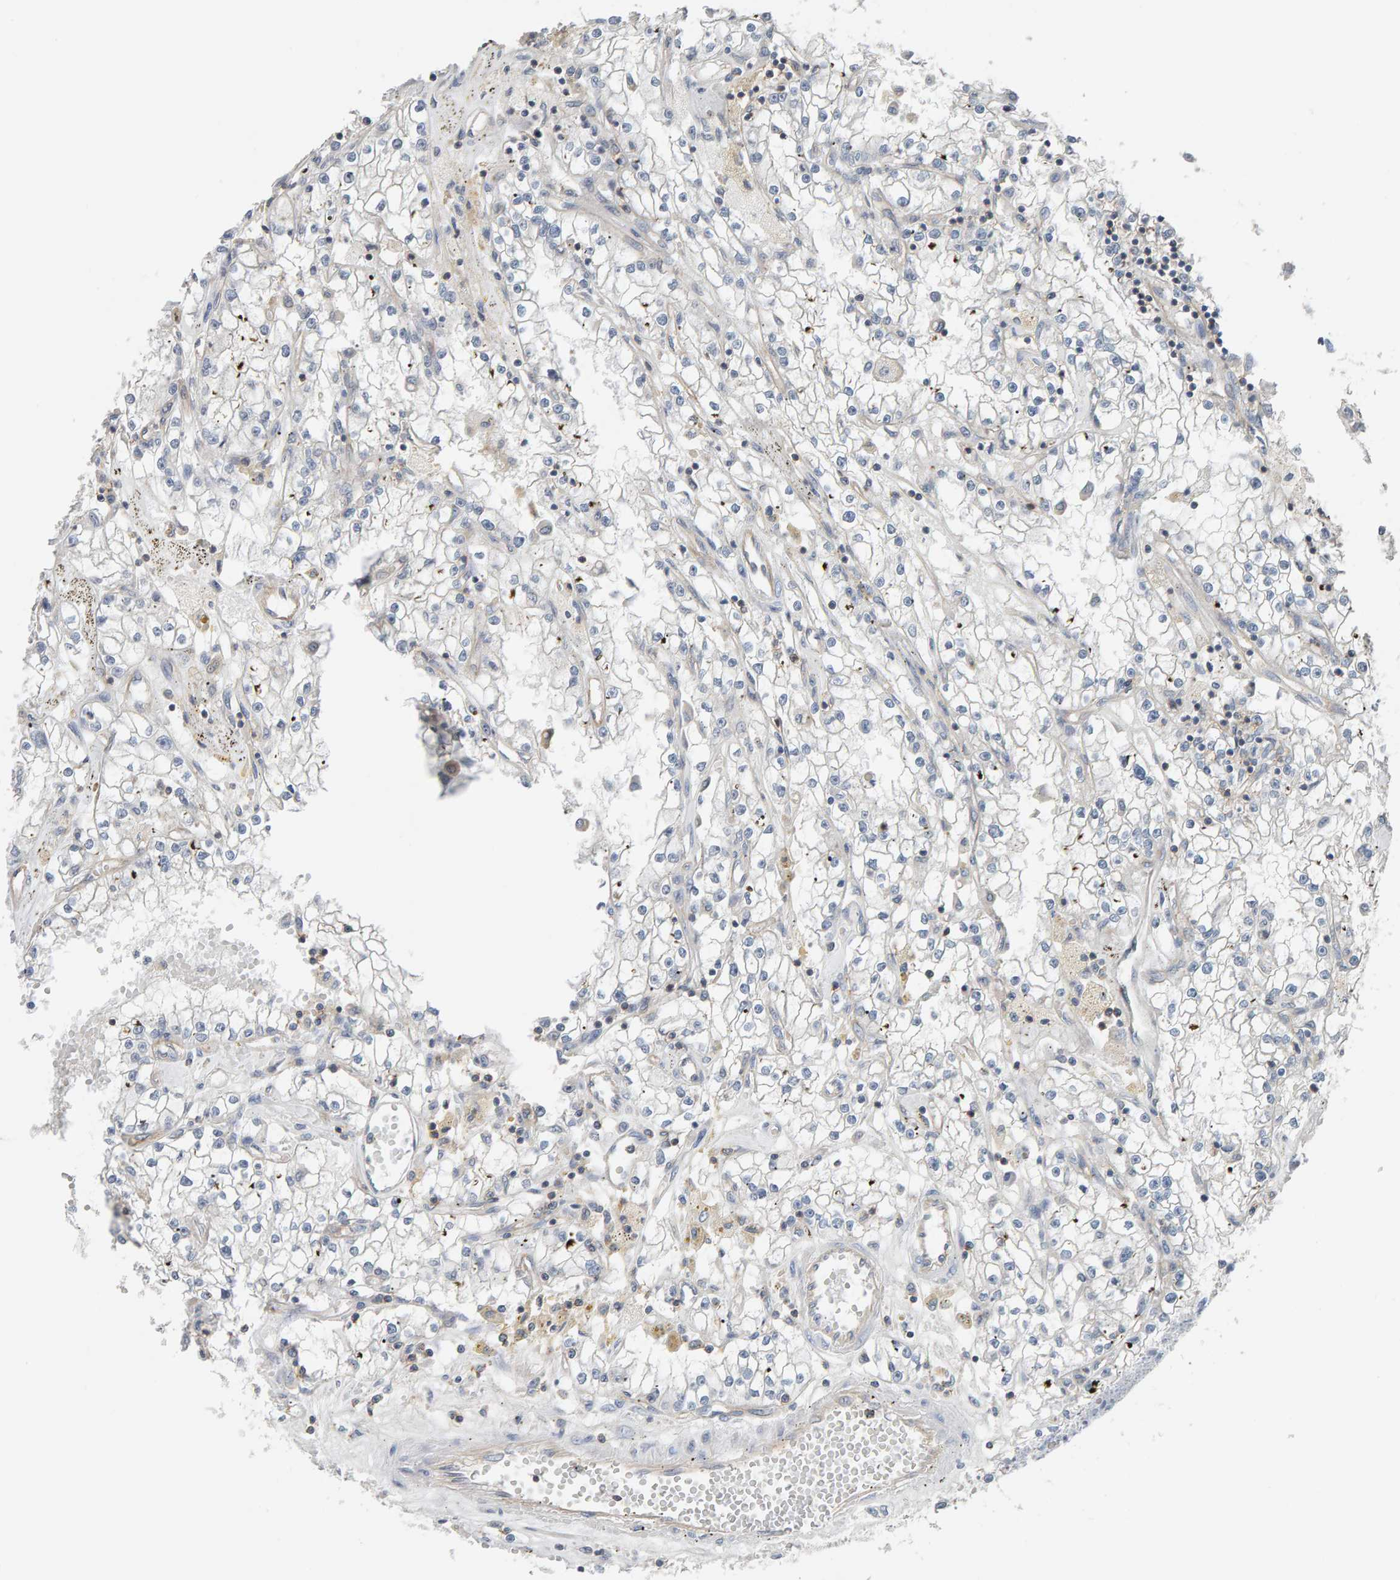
{"staining": {"intensity": "negative", "quantity": "none", "location": "none"}, "tissue": "renal cancer", "cell_type": "Tumor cells", "image_type": "cancer", "snomed": [{"axis": "morphology", "description": "Adenocarcinoma, NOS"}, {"axis": "topography", "description": "Kidney"}], "caption": "Tumor cells are negative for brown protein staining in adenocarcinoma (renal).", "gene": "FYN", "patient": {"sex": "male", "age": 56}}